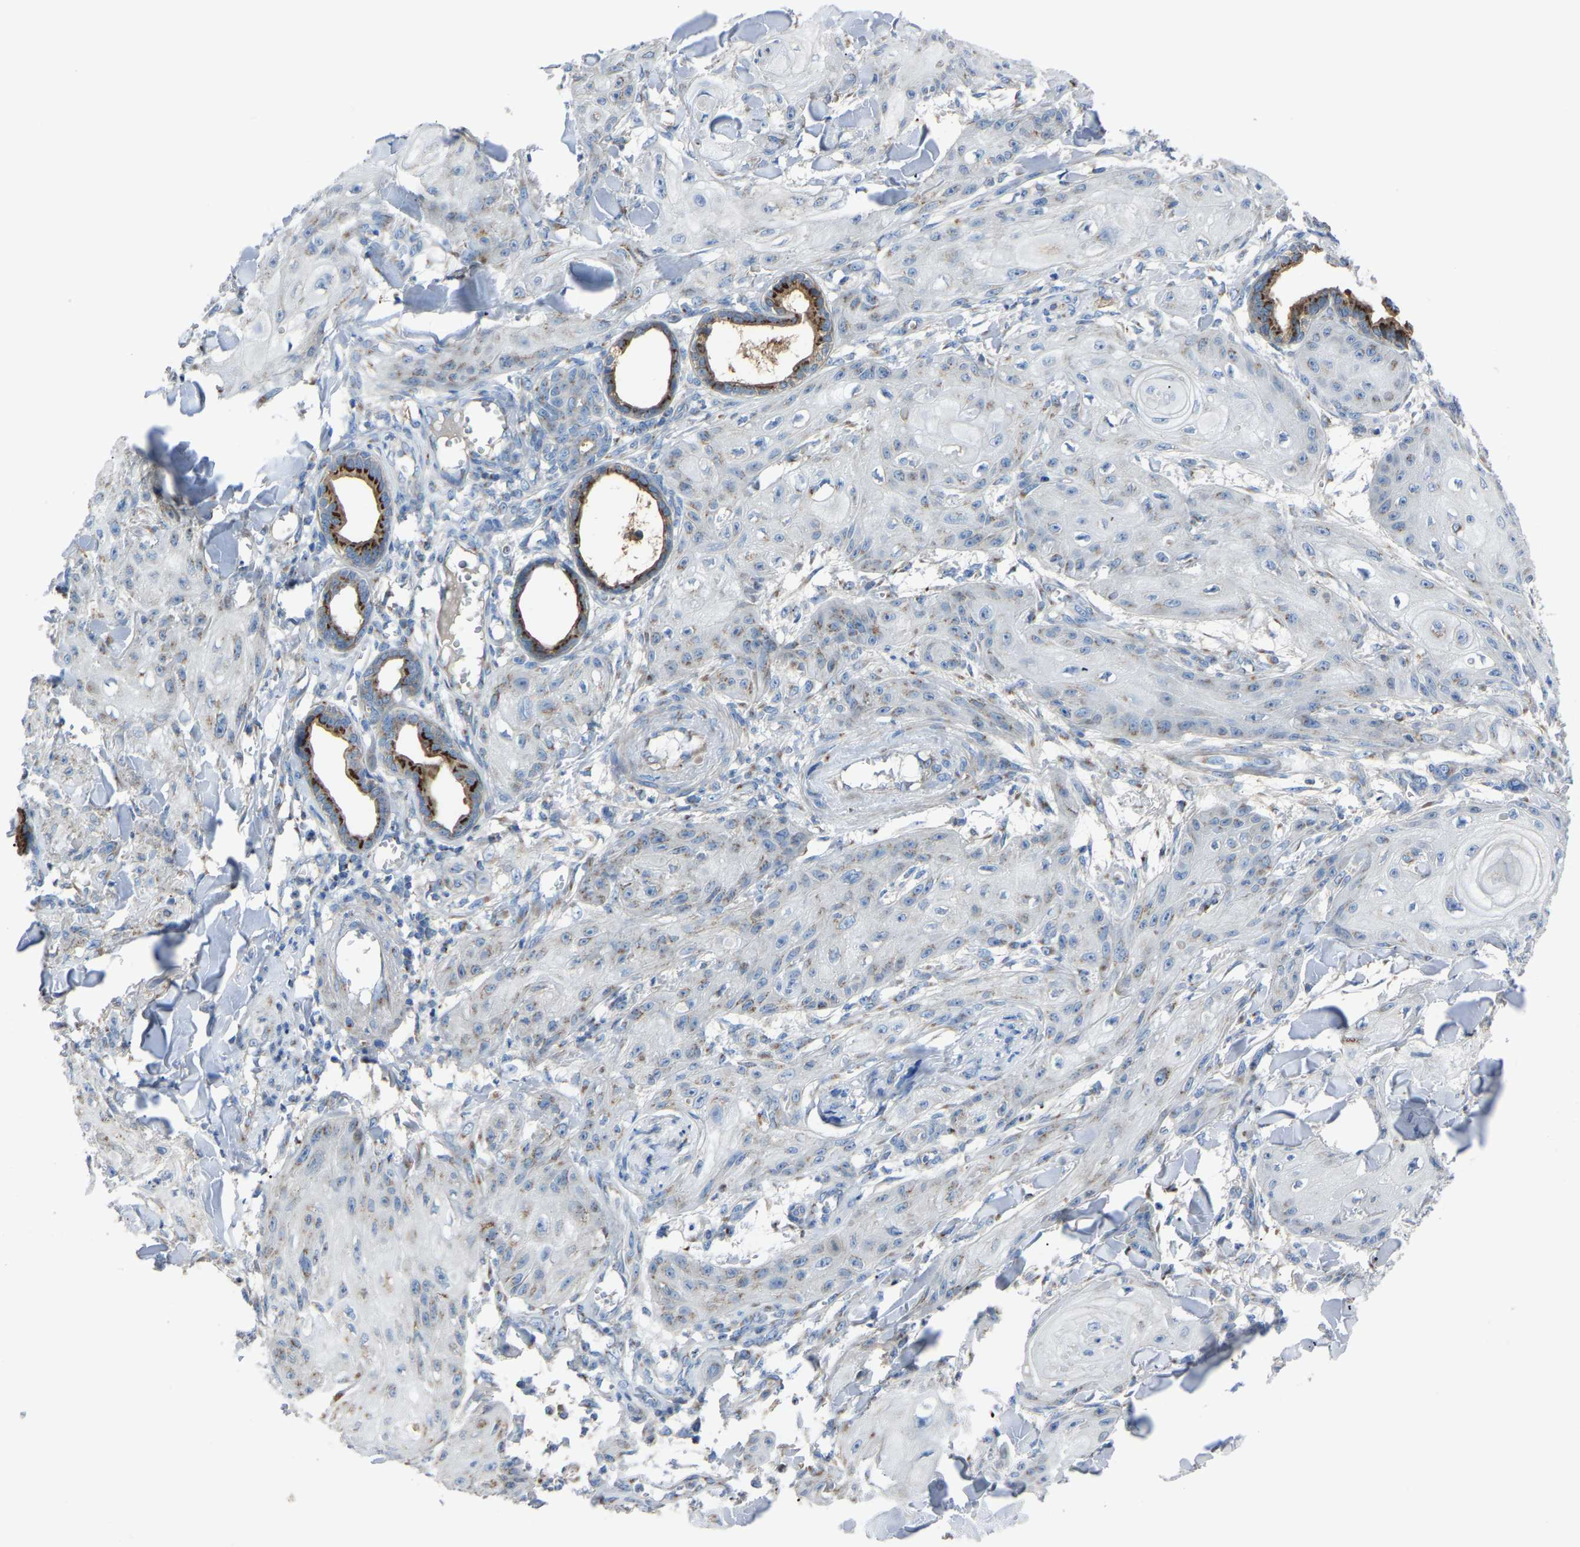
{"staining": {"intensity": "weak", "quantity": "<25%", "location": "cytoplasmic/membranous"}, "tissue": "skin cancer", "cell_type": "Tumor cells", "image_type": "cancer", "snomed": [{"axis": "morphology", "description": "Squamous cell carcinoma, NOS"}, {"axis": "topography", "description": "Skin"}], "caption": "Immunohistochemistry image of skin cancer stained for a protein (brown), which reveals no expression in tumor cells.", "gene": "CANT1", "patient": {"sex": "male", "age": 74}}